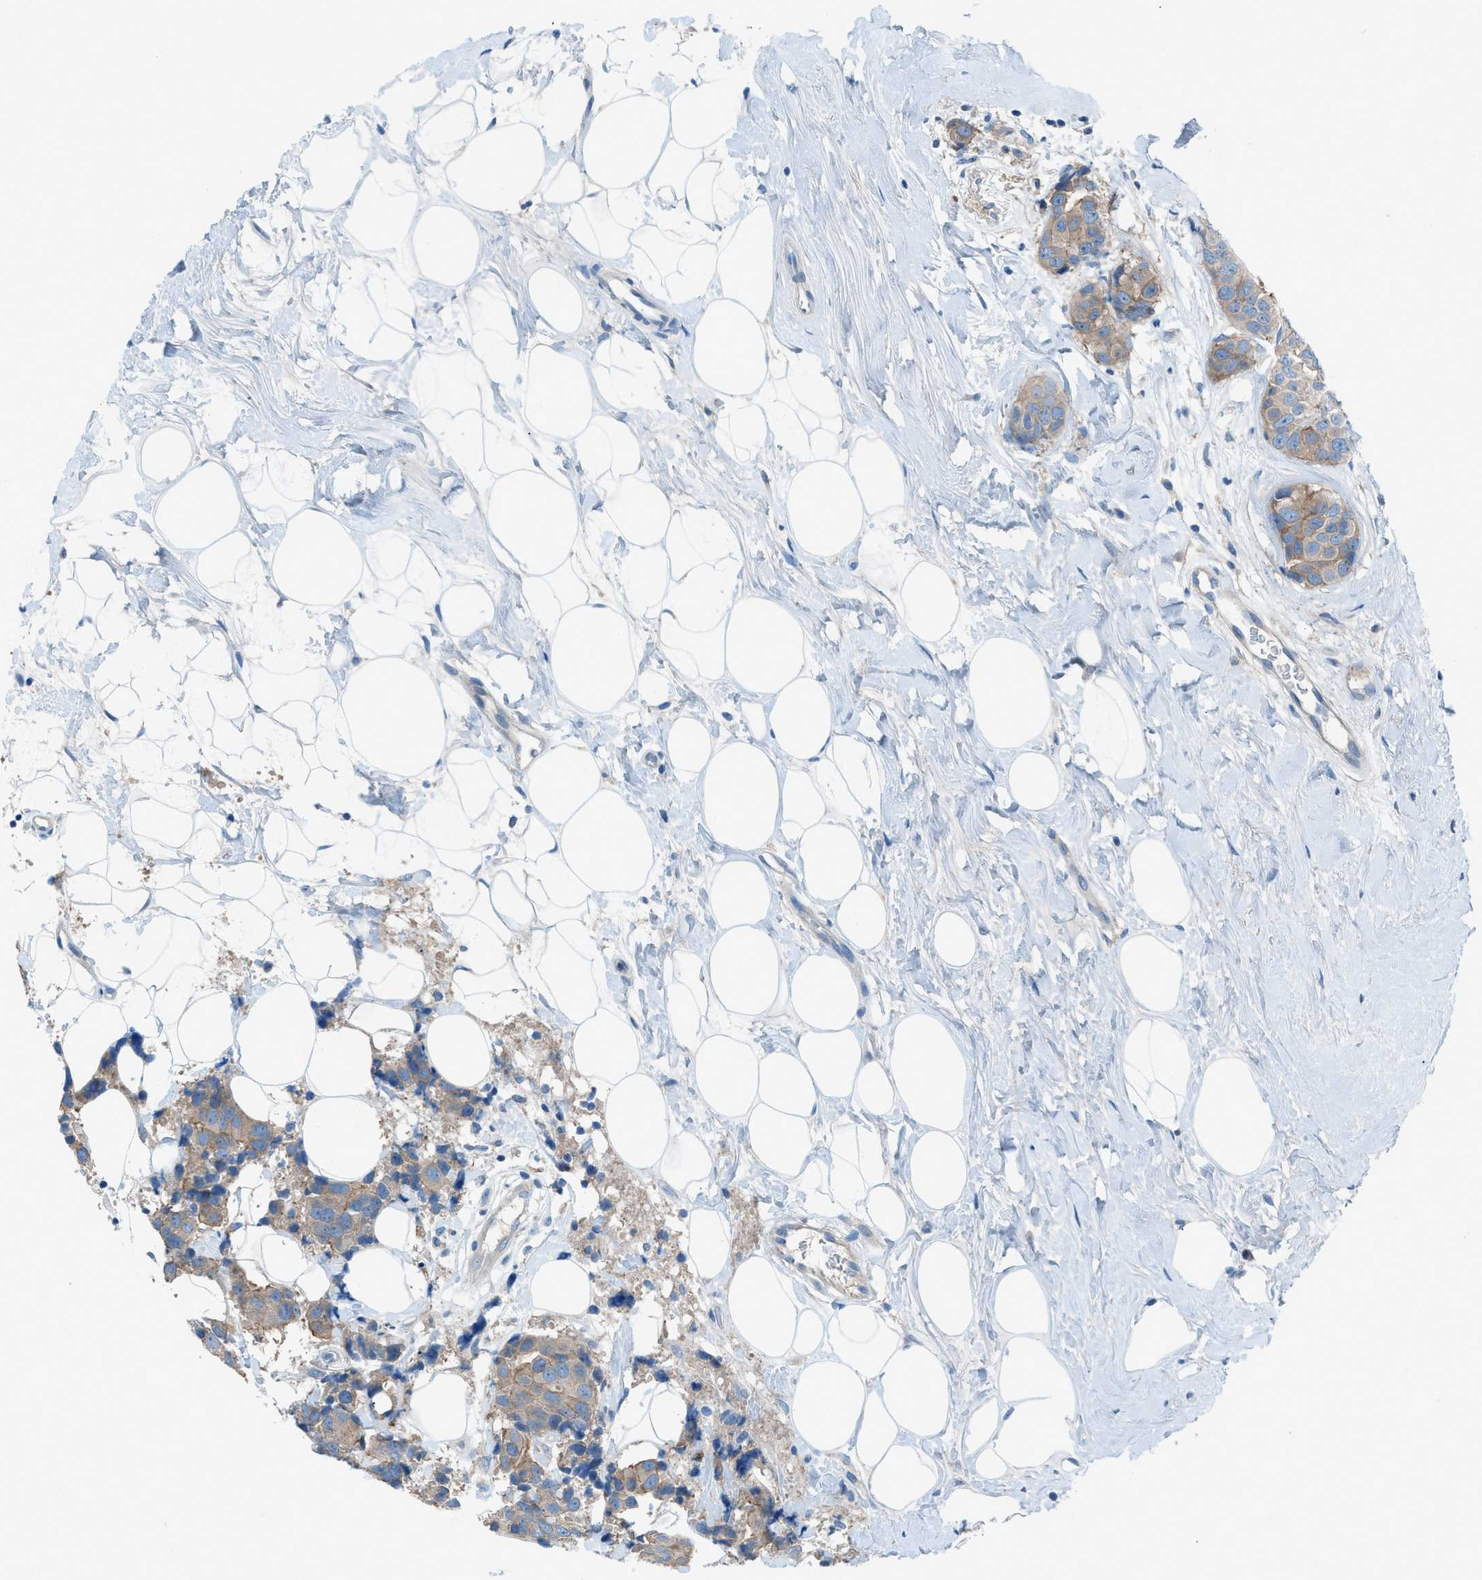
{"staining": {"intensity": "weak", "quantity": ">75%", "location": "cytoplasmic/membranous"}, "tissue": "breast cancer", "cell_type": "Tumor cells", "image_type": "cancer", "snomed": [{"axis": "morphology", "description": "Normal tissue, NOS"}, {"axis": "morphology", "description": "Duct carcinoma"}, {"axis": "topography", "description": "Breast"}], "caption": "Brown immunohistochemical staining in human breast cancer (infiltrating ductal carcinoma) demonstrates weak cytoplasmic/membranous positivity in about >75% of tumor cells. Using DAB (3,3'-diaminobenzidine) (brown) and hematoxylin (blue) stains, captured at high magnification using brightfield microscopy.", "gene": "C5AR2", "patient": {"sex": "female", "age": 39}}